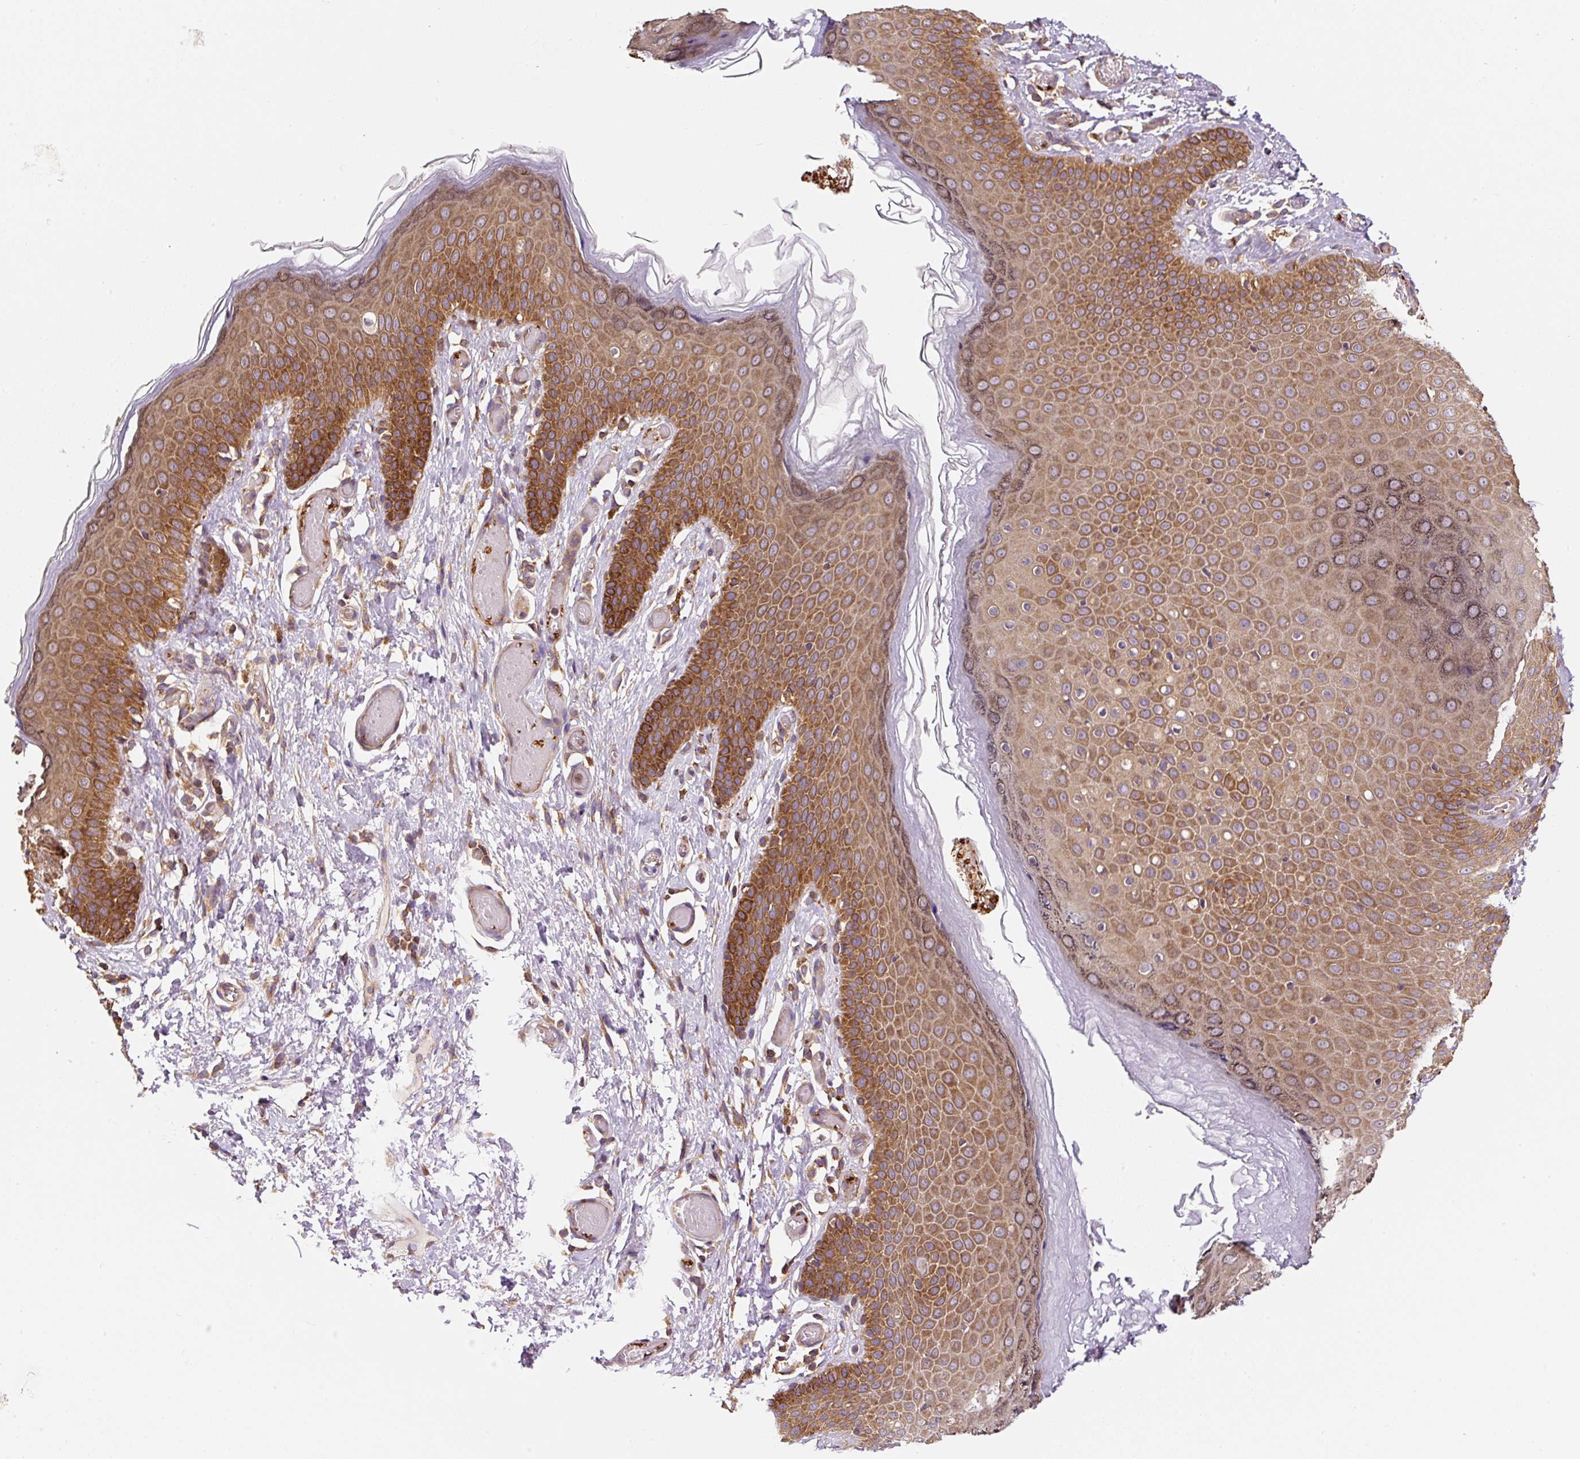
{"staining": {"intensity": "strong", "quantity": ">75%", "location": "cytoplasmic/membranous"}, "tissue": "skin", "cell_type": "Epidermal cells", "image_type": "normal", "snomed": [{"axis": "morphology", "description": "Normal tissue, NOS"}, {"axis": "topography", "description": "Anal"}], "caption": "Immunohistochemistry (IHC) image of benign human skin stained for a protein (brown), which demonstrates high levels of strong cytoplasmic/membranous staining in approximately >75% of epidermal cells.", "gene": "EIF2S2", "patient": {"sex": "female", "age": 40}}